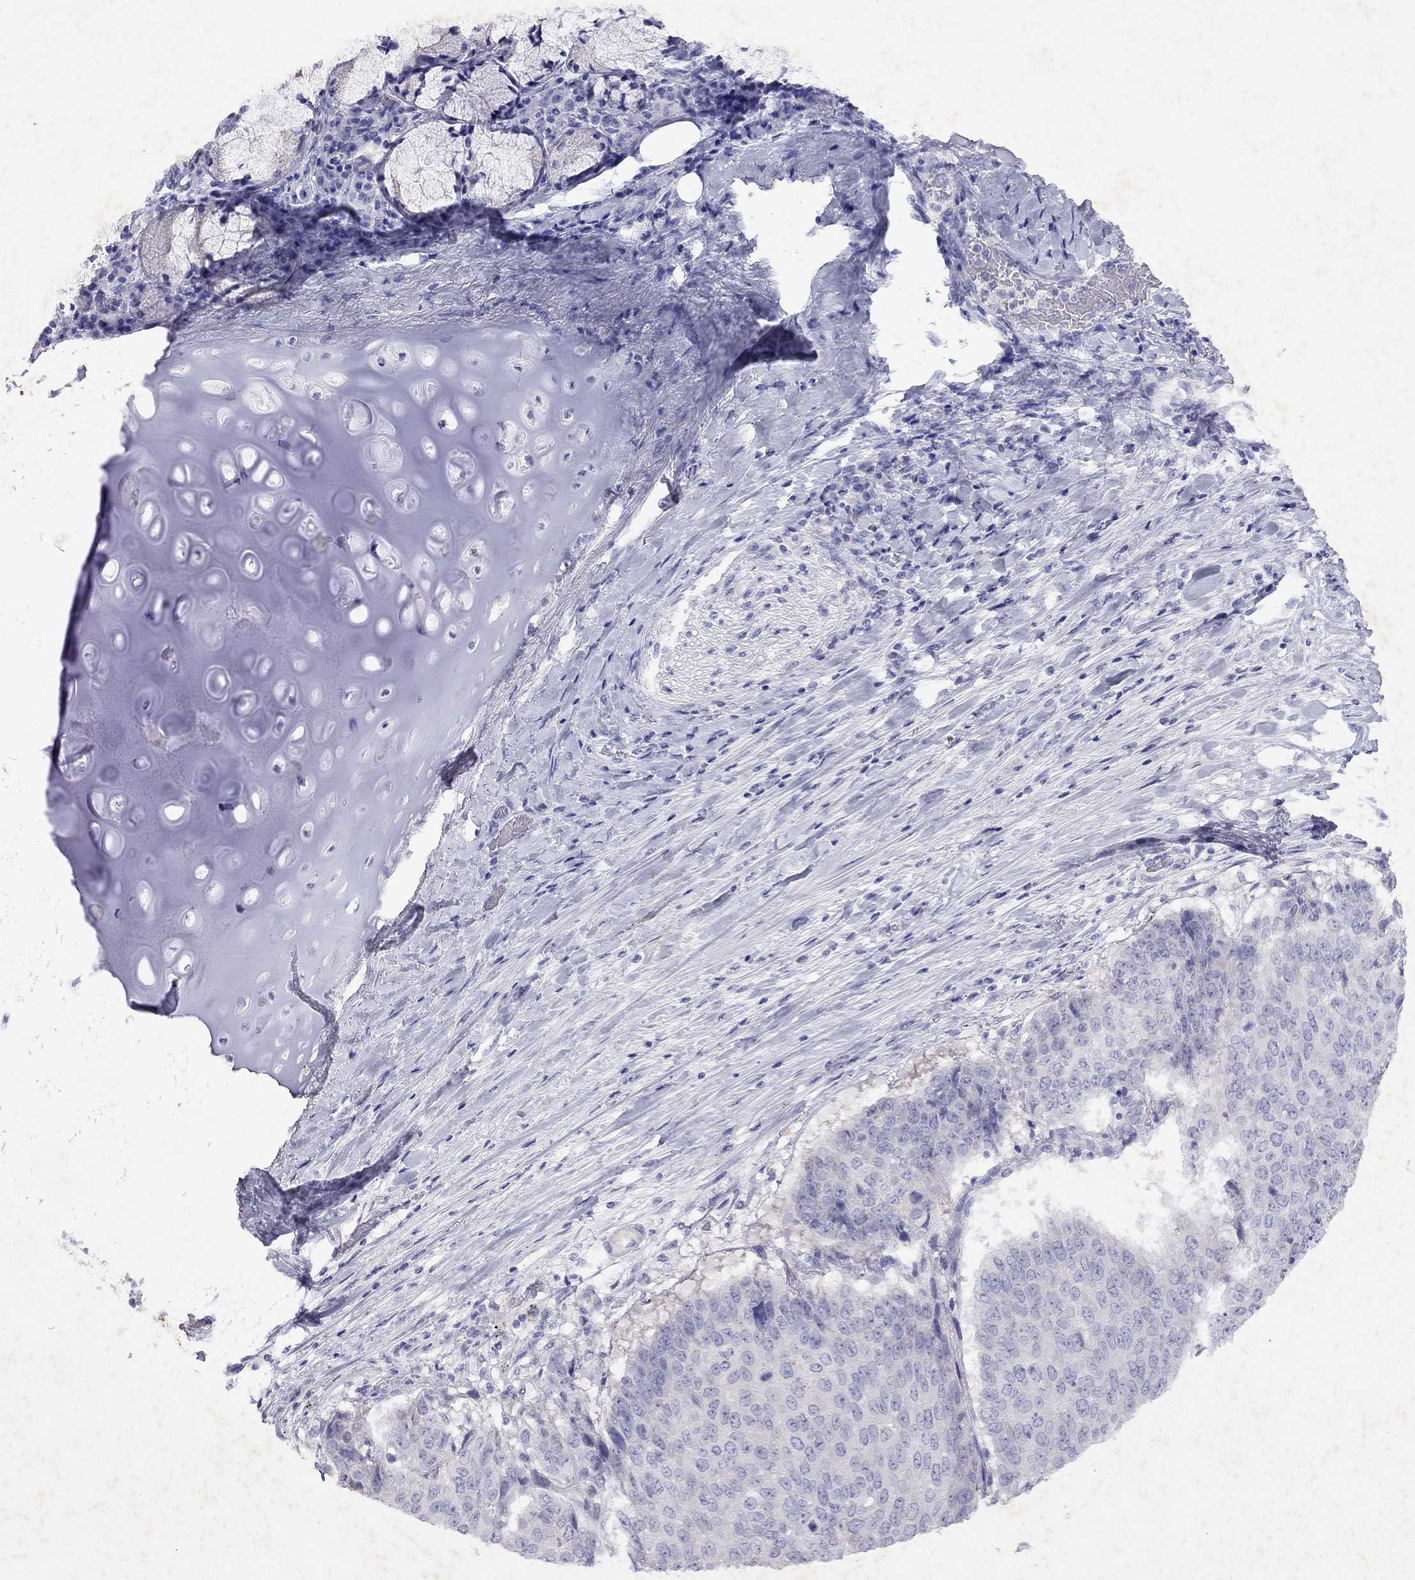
{"staining": {"intensity": "negative", "quantity": "none", "location": "none"}, "tissue": "lung cancer", "cell_type": "Tumor cells", "image_type": "cancer", "snomed": [{"axis": "morphology", "description": "Normal tissue, NOS"}, {"axis": "morphology", "description": "Squamous cell carcinoma, NOS"}, {"axis": "topography", "description": "Bronchus"}, {"axis": "topography", "description": "Lung"}], "caption": "Protein analysis of lung squamous cell carcinoma demonstrates no significant staining in tumor cells.", "gene": "GNAT3", "patient": {"sex": "male", "age": 64}}